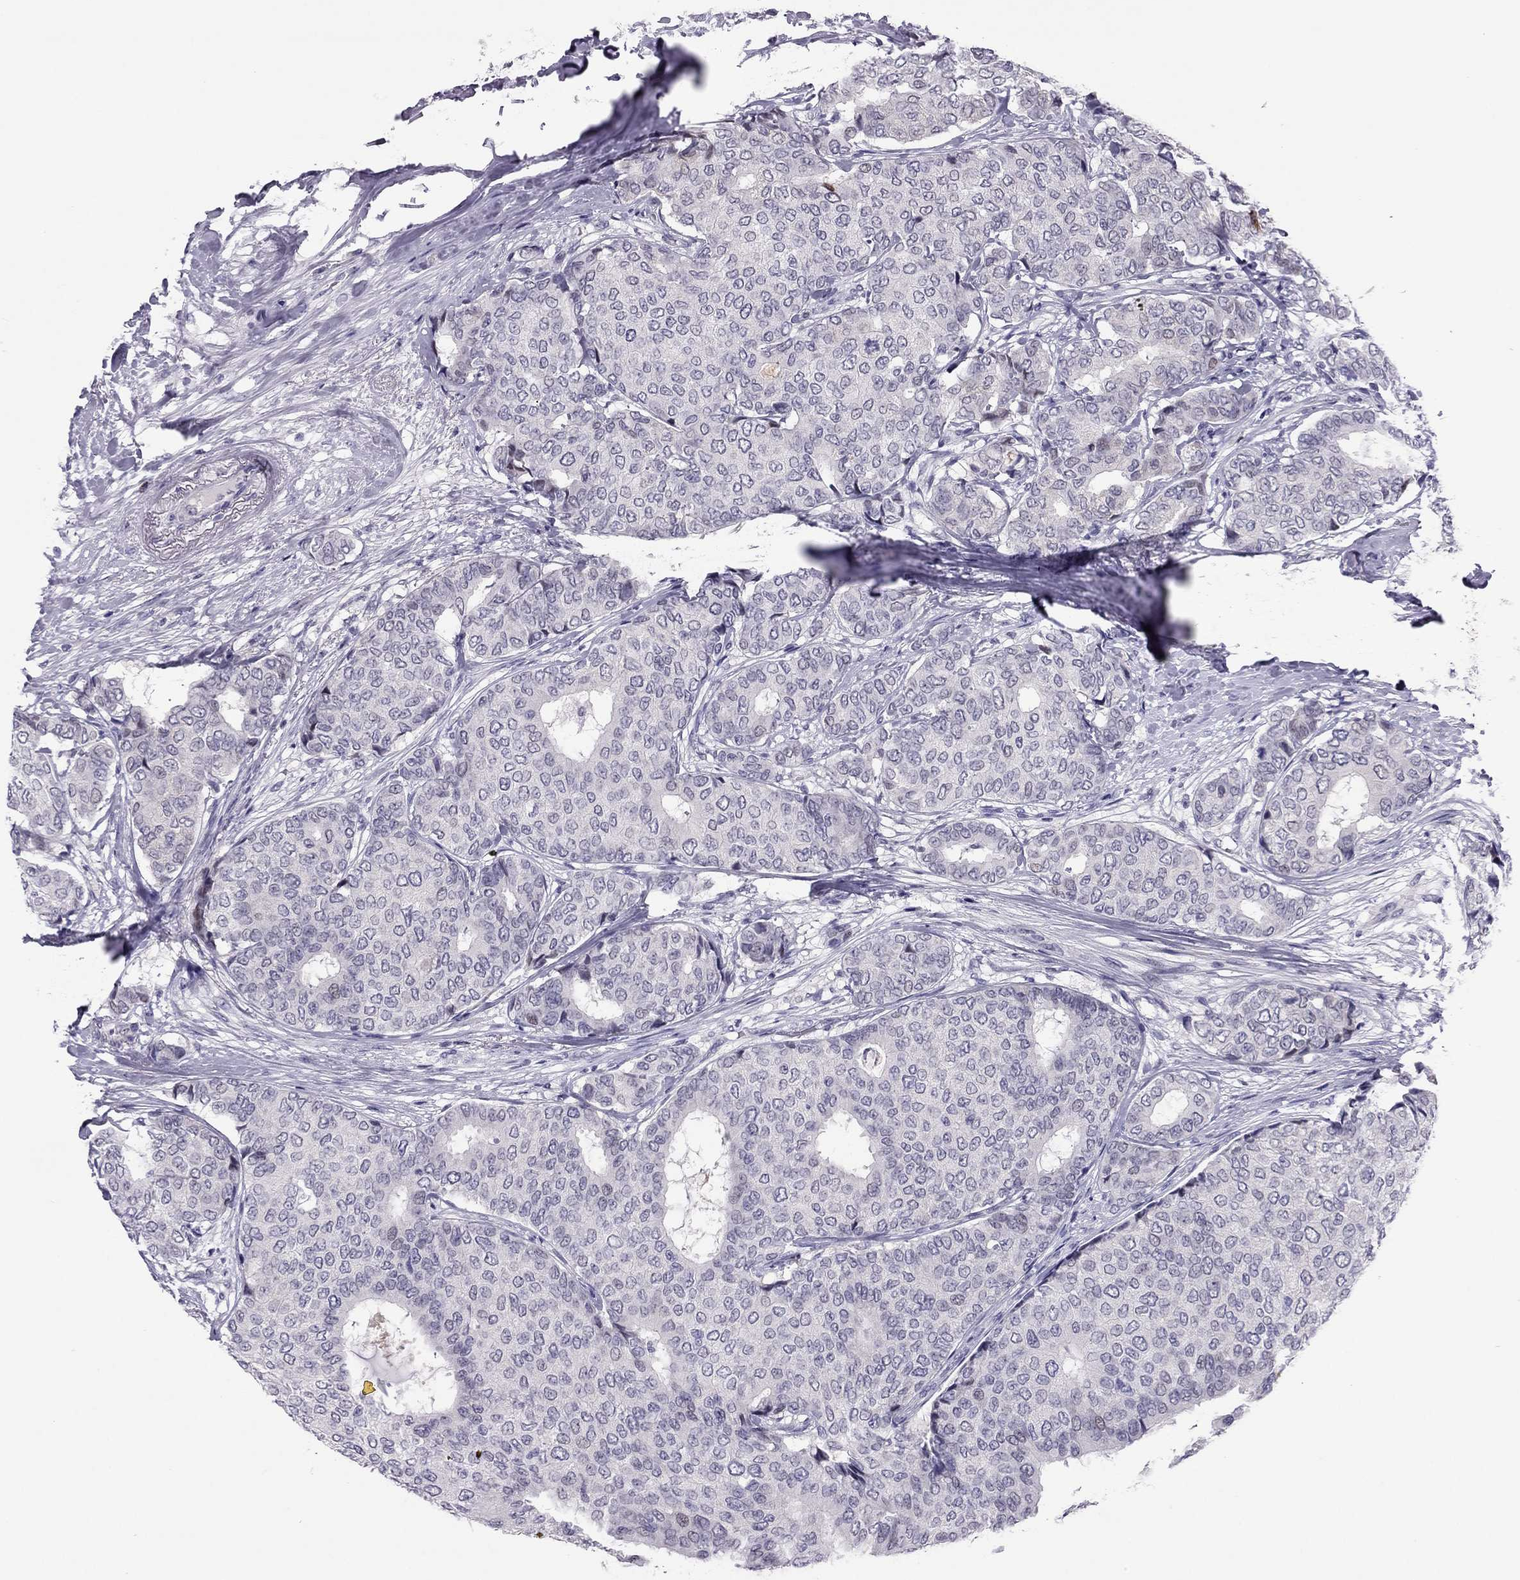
{"staining": {"intensity": "negative", "quantity": "none", "location": "none"}, "tissue": "breast cancer", "cell_type": "Tumor cells", "image_type": "cancer", "snomed": [{"axis": "morphology", "description": "Duct carcinoma"}, {"axis": "topography", "description": "Breast"}], "caption": "Human breast intraductal carcinoma stained for a protein using immunohistochemistry reveals no expression in tumor cells.", "gene": "CCL27", "patient": {"sex": "female", "age": 75}}